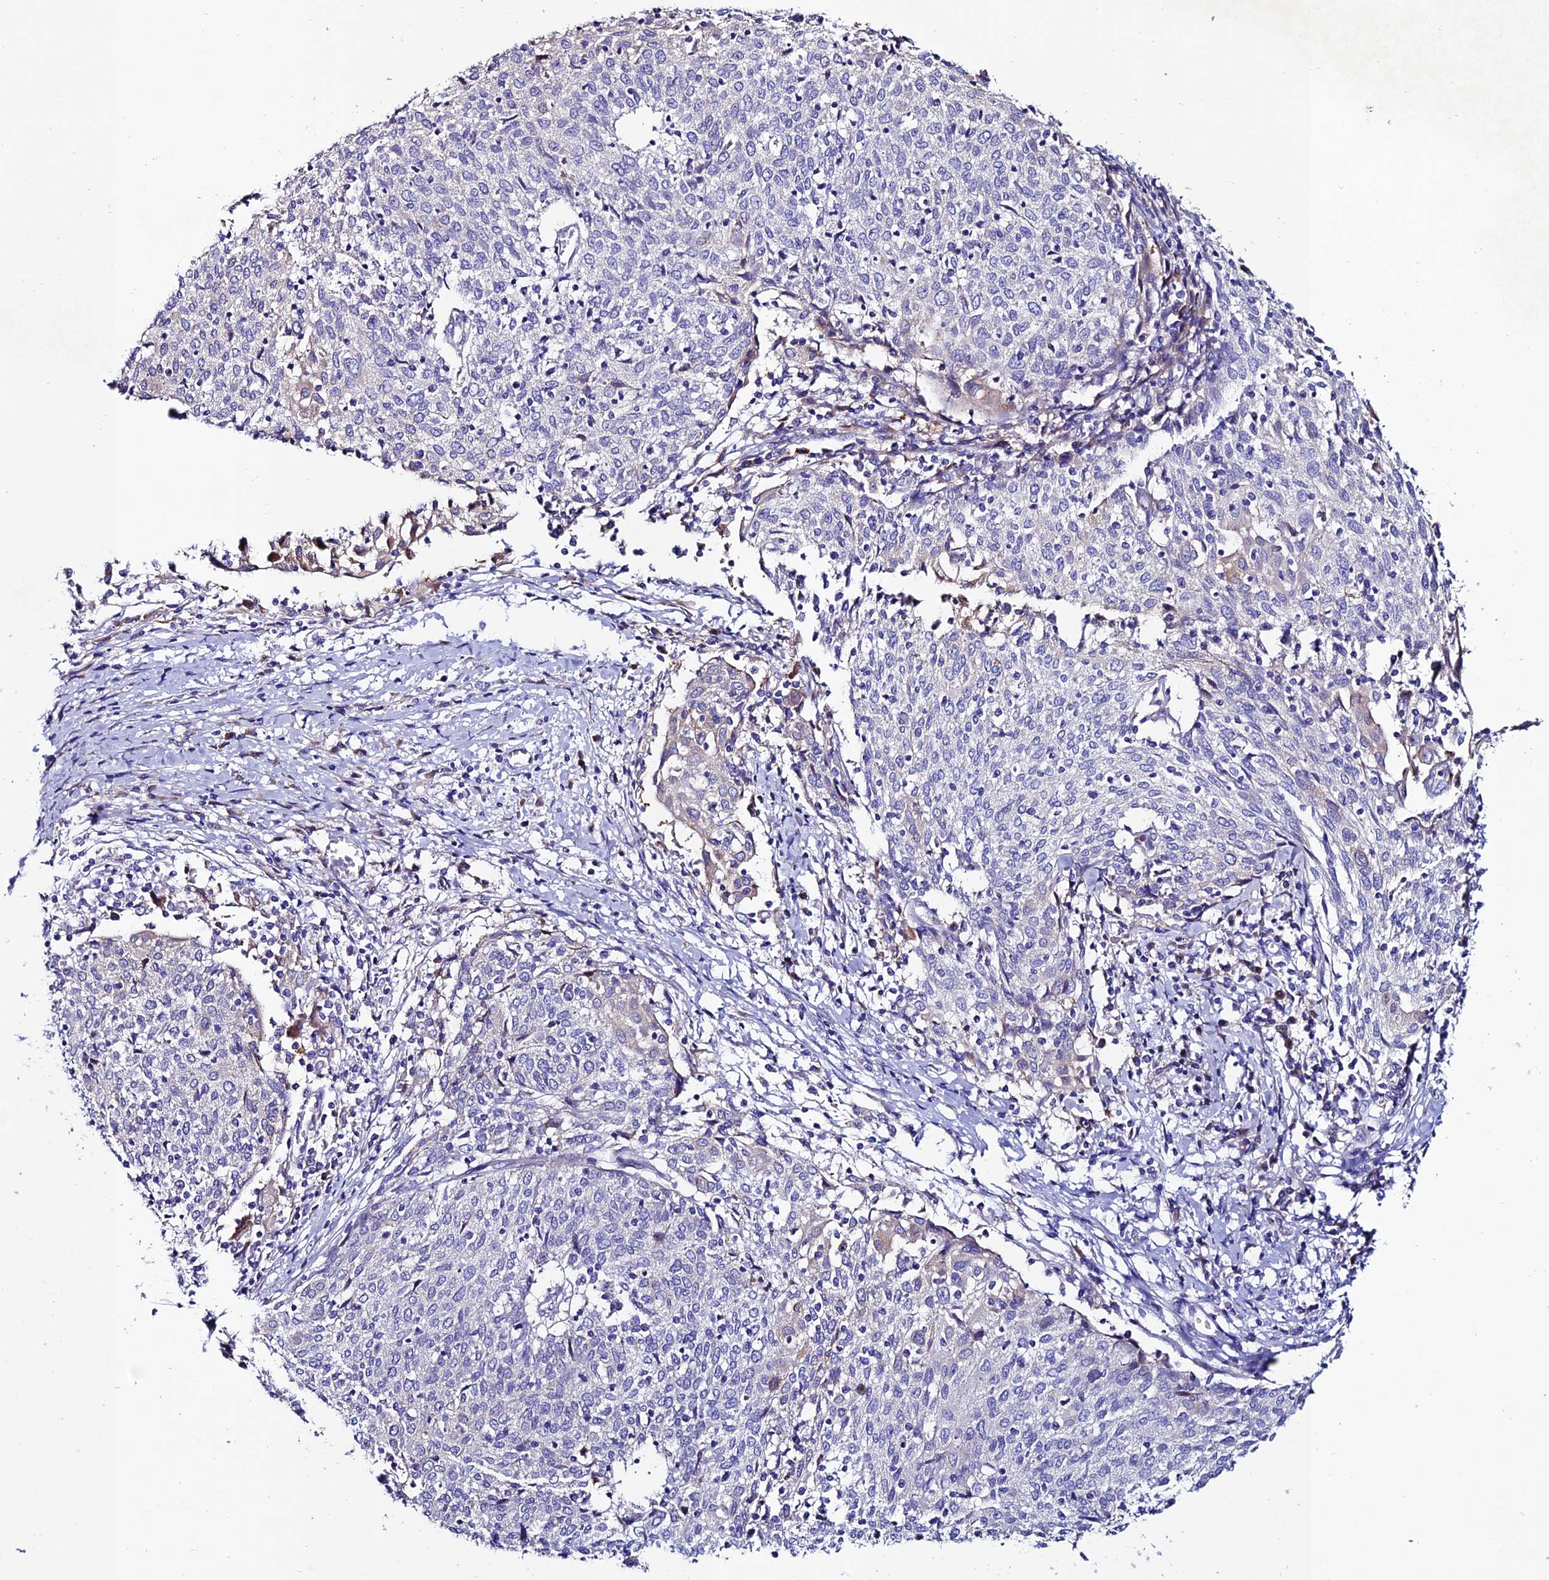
{"staining": {"intensity": "negative", "quantity": "none", "location": "none"}, "tissue": "cervical cancer", "cell_type": "Tumor cells", "image_type": "cancer", "snomed": [{"axis": "morphology", "description": "Squamous cell carcinoma, NOS"}, {"axis": "topography", "description": "Cervix"}], "caption": "Cervical cancer stained for a protein using immunohistochemistry displays no expression tumor cells.", "gene": "OR51Q1", "patient": {"sex": "female", "age": 52}}